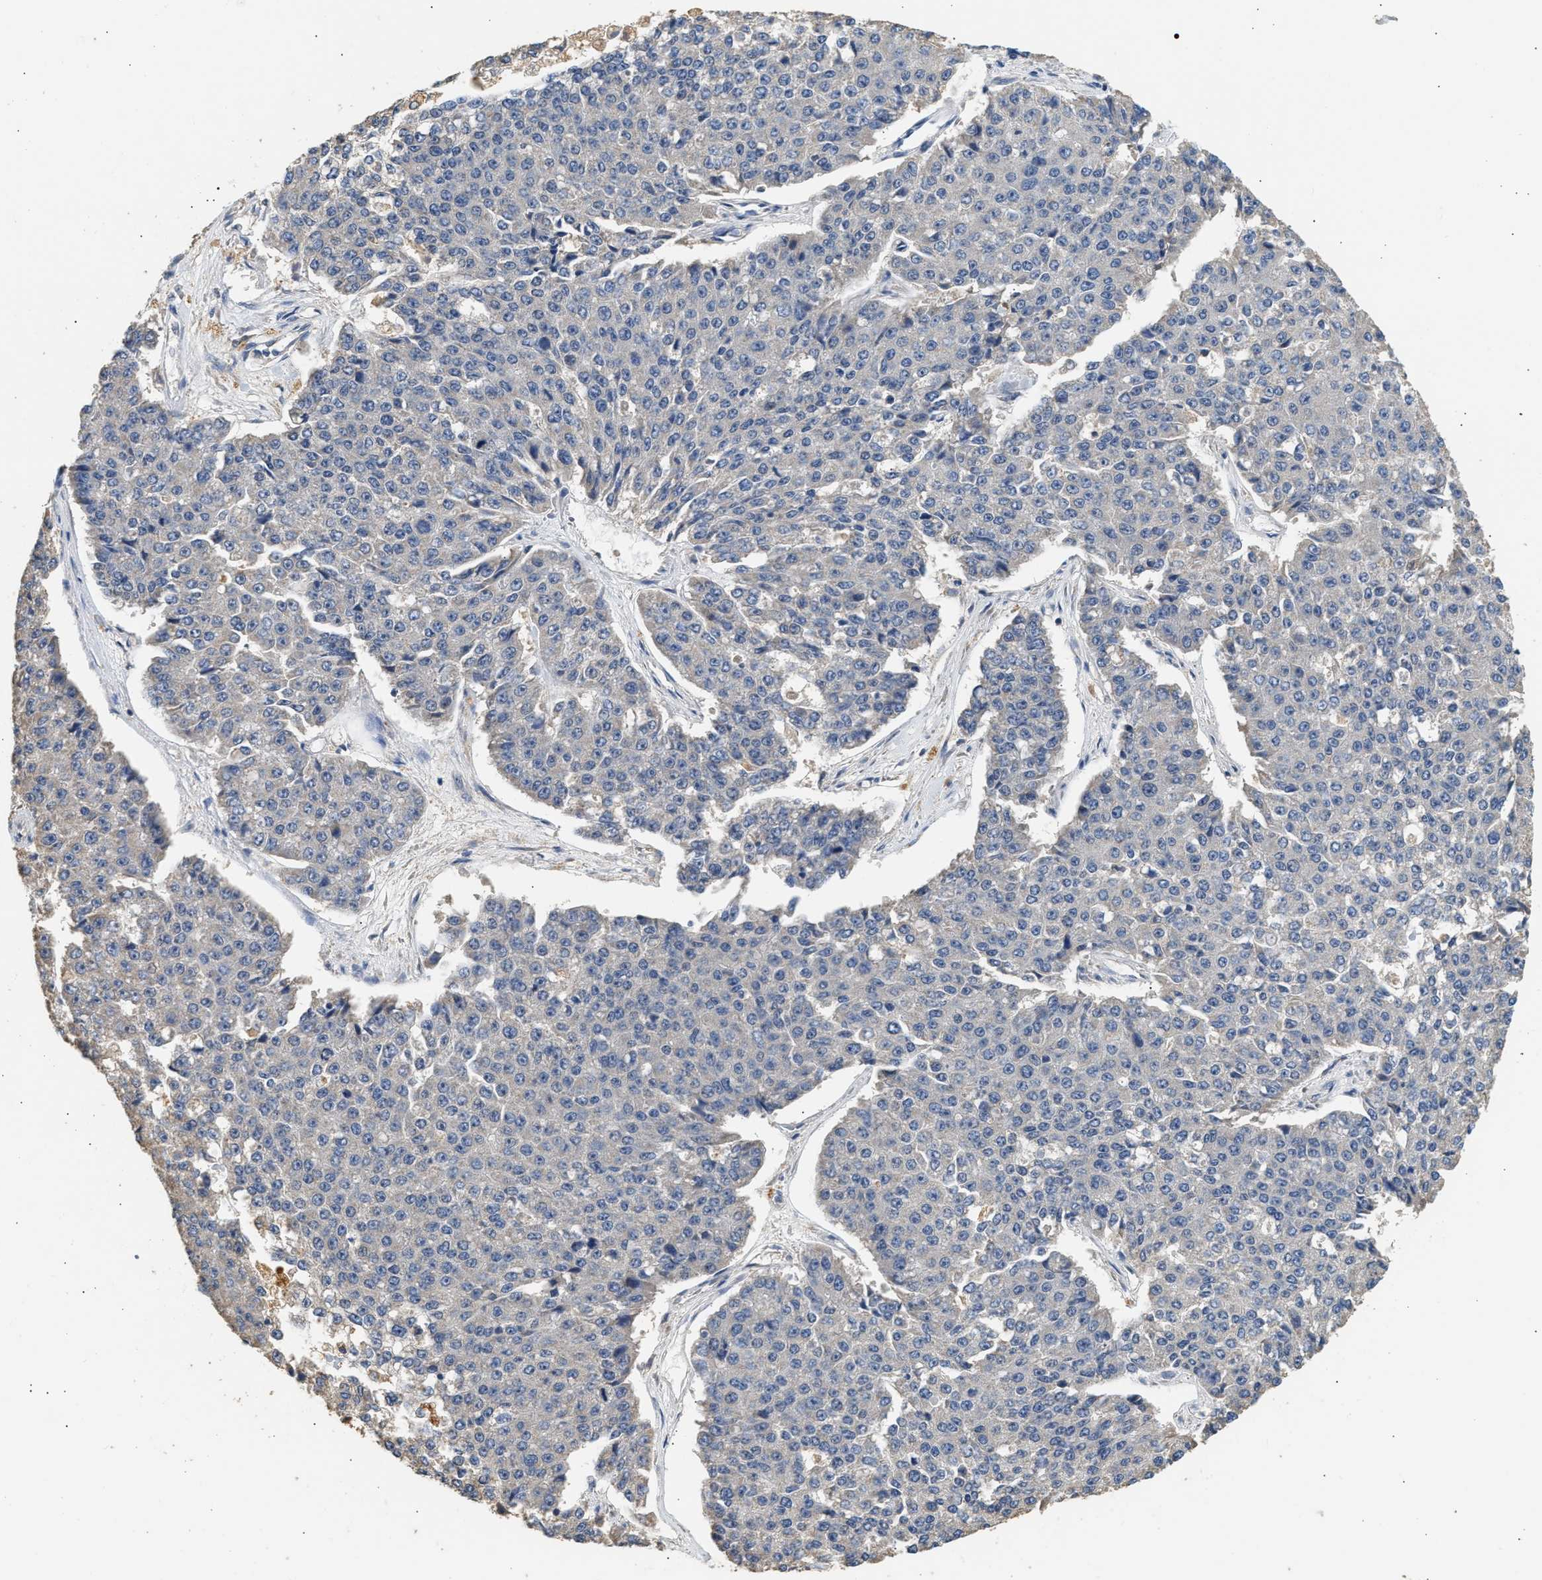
{"staining": {"intensity": "negative", "quantity": "none", "location": "none"}, "tissue": "pancreatic cancer", "cell_type": "Tumor cells", "image_type": "cancer", "snomed": [{"axis": "morphology", "description": "Adenocarcinoma, NOS"}, {"axis": "topography", "description": "Pancreas"}], "caption": "Immunohistochemistry photomicrograph of neoplastic tissue: pancreatic adenocarcinoma stained with DAB (3,3'-diaminobenzidine) reveals no significant protein expression in tumor cells. (Brightfield microscopy of DAB immunohistochemistry (IHC) at high magnification).", "gene": "WDR31", "patient": {"sex": "male", "age": 50}}